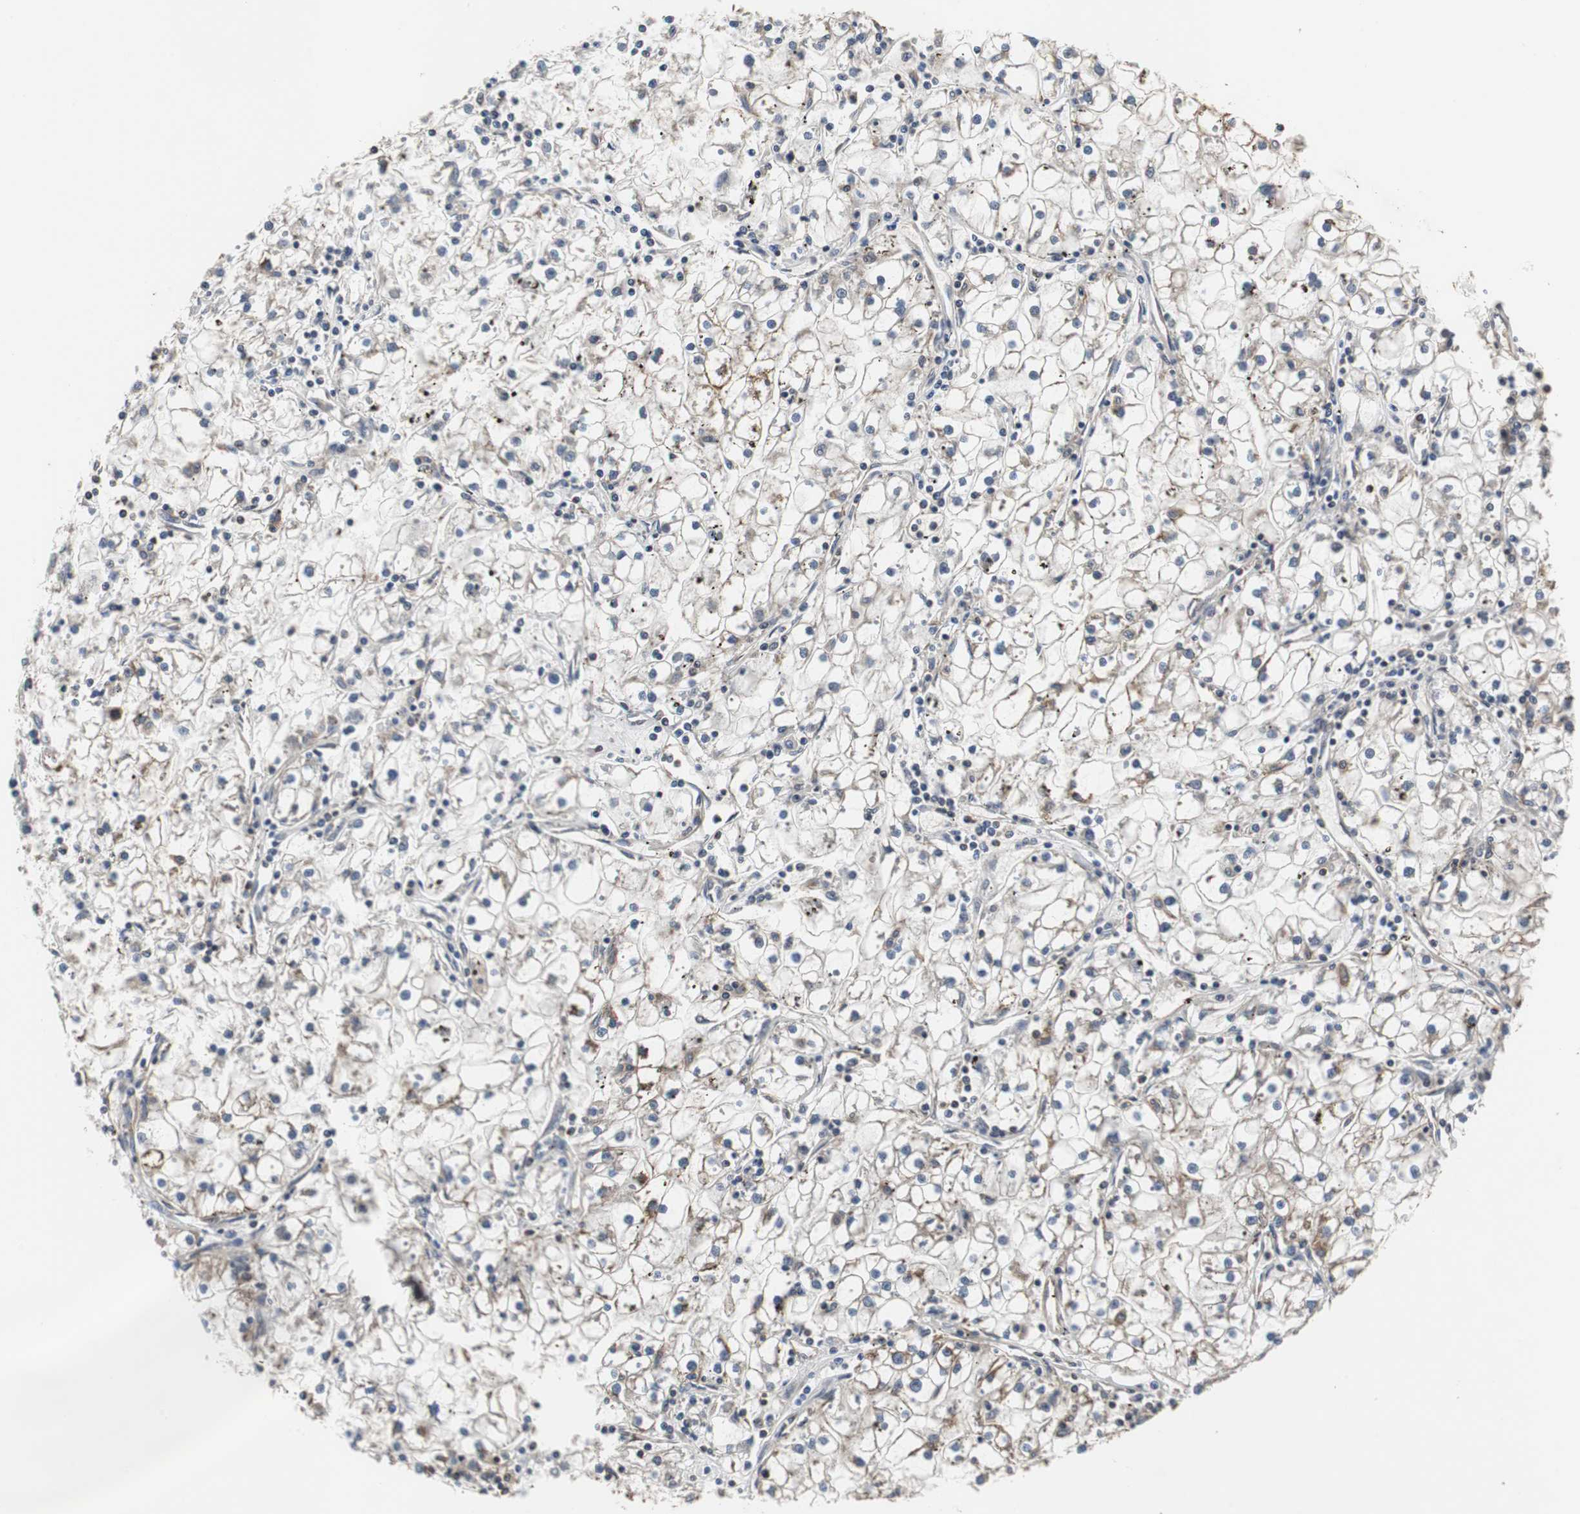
{"staining": {"intensity": "negative", "quantity": "none", "location": "none"}, "tissue": "renal cancer", "cell_type": "Tumor cells", "image_type": "cancer", "snomed": [{"axis": "morphology", "description": "Adenocarcinoma, NOS"}, {"axis": "topography", "description": "Kidney"}], "caption": "This is a photomicrograph of immunohistochemistry (IHC) staining of renal adenocarcinoma, which shows no staining in tumor cells.", "gene": "ACTR3", "patient": {"sex": "male", "age": 56}}